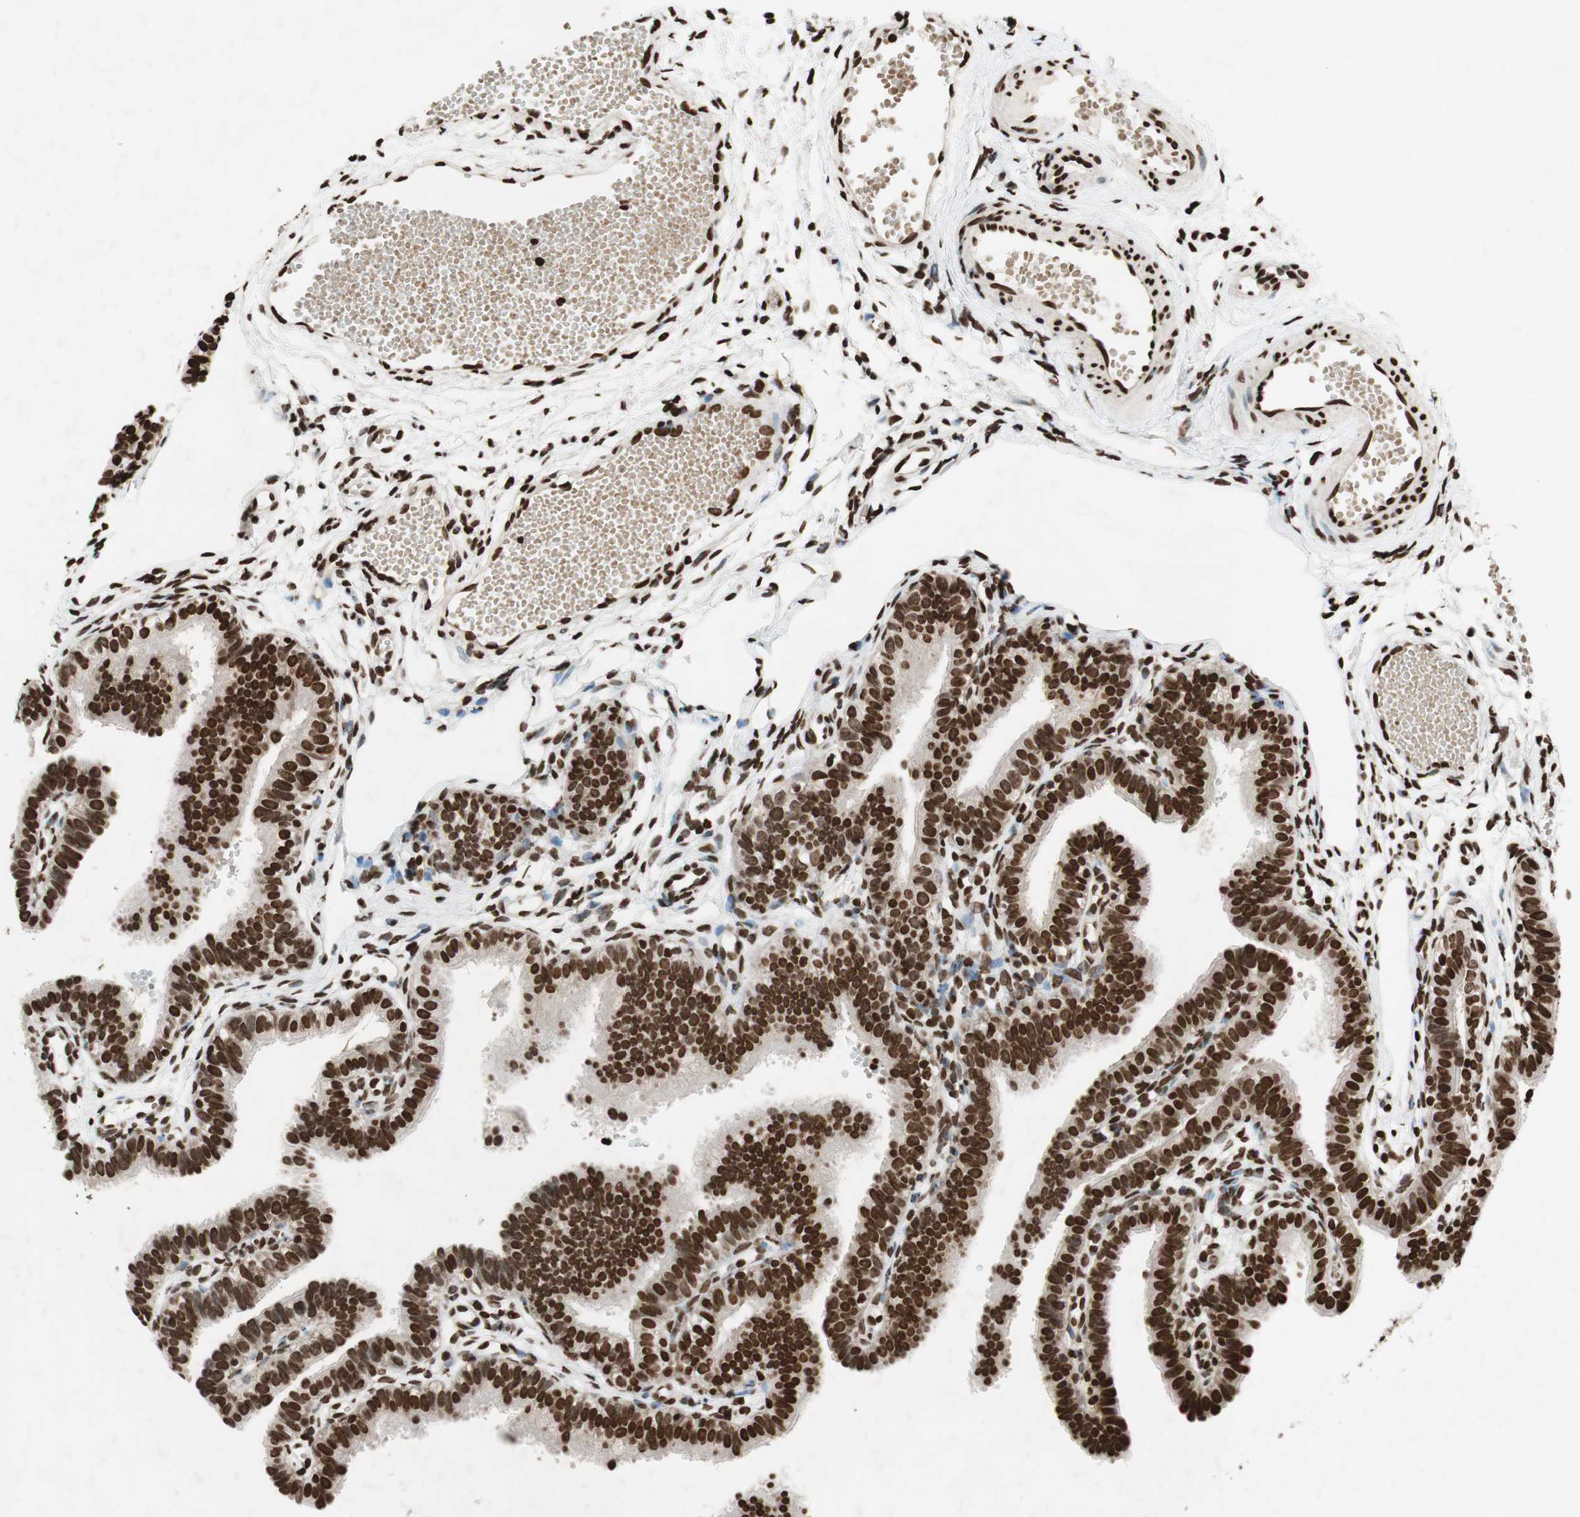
{"staining": {"intensity": "strong", "quantity": ">75%", "location": "nuclear"}, "tissue": "fallopian tube", "cell_type": "Glandular cells", "image_type": "normal", "snomed": [{"axis": "morphology", "description": "Normal tissue, NOS"}, {"axis": "topography", "description": "Fallopian tube"}, {"axis": "topography", "description": "Placenta"}], "caption": "Fallopian tube stained with a brown dye displays strong nuclear positive expression in approximately >75% of glandular cells.", "gene": "NCOA3", "patient": {"sex": "female", "age": 34}}